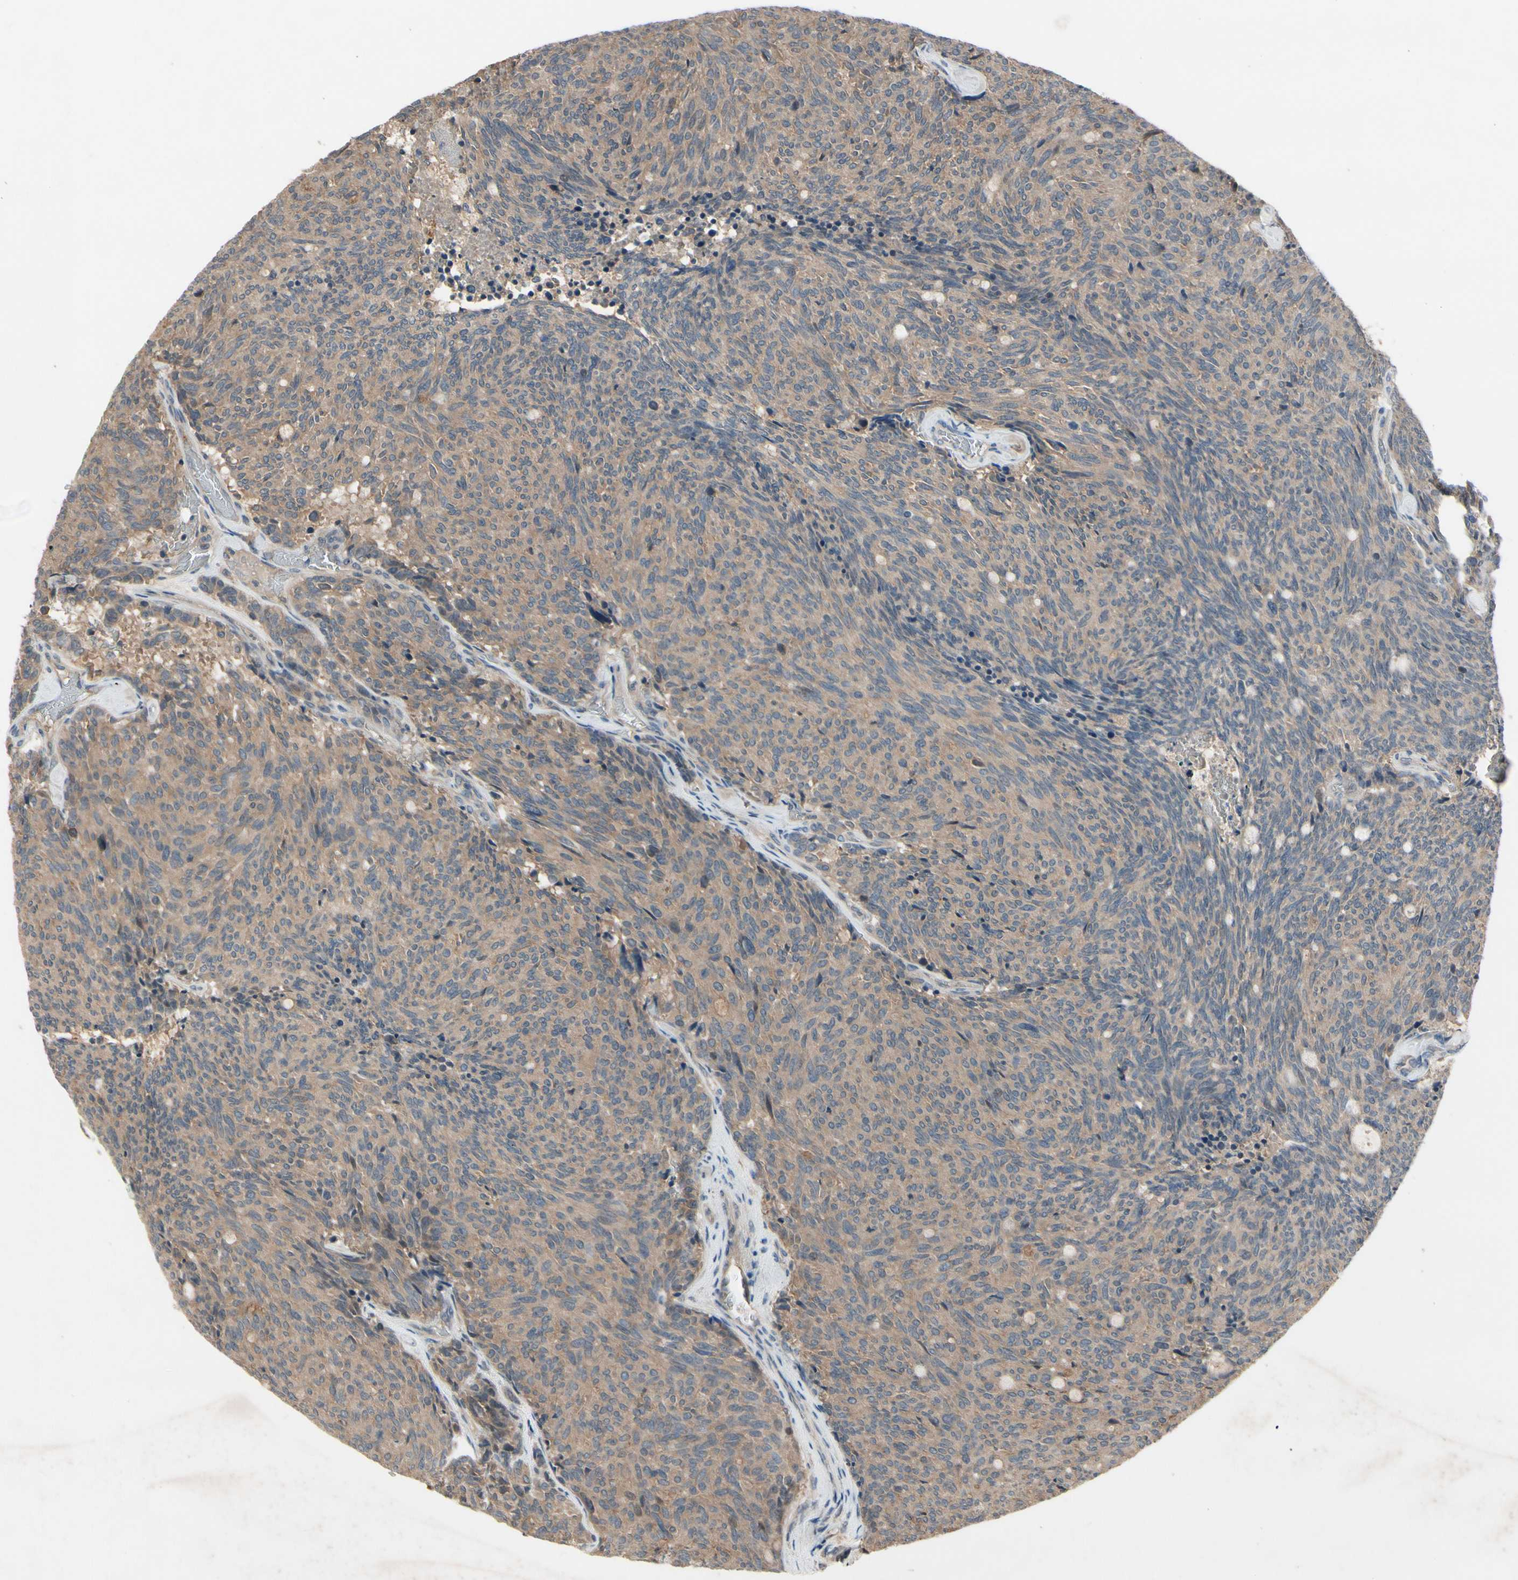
{"staining": {"intensity": "moderate", "quantity": ">75%", "location": "cytoplasmic/membranous"}, "tissue": "carcinoid", "cell_type": "Tumor cells", "image_type": "cancer", "snomed": [{"axis": "morphology", "description": "Carcinoid, malignant, NOS"}, {"axis": "topography", "description": "Pancreas"}], "caption": "Carcinoid was stained to show a protein in brown. There is medium levels of moderate cytoplasmic/membranous staining in about >75% of tumor cells.", "gene": "NSF", "patient": {"sex": "female", "age": 54}}